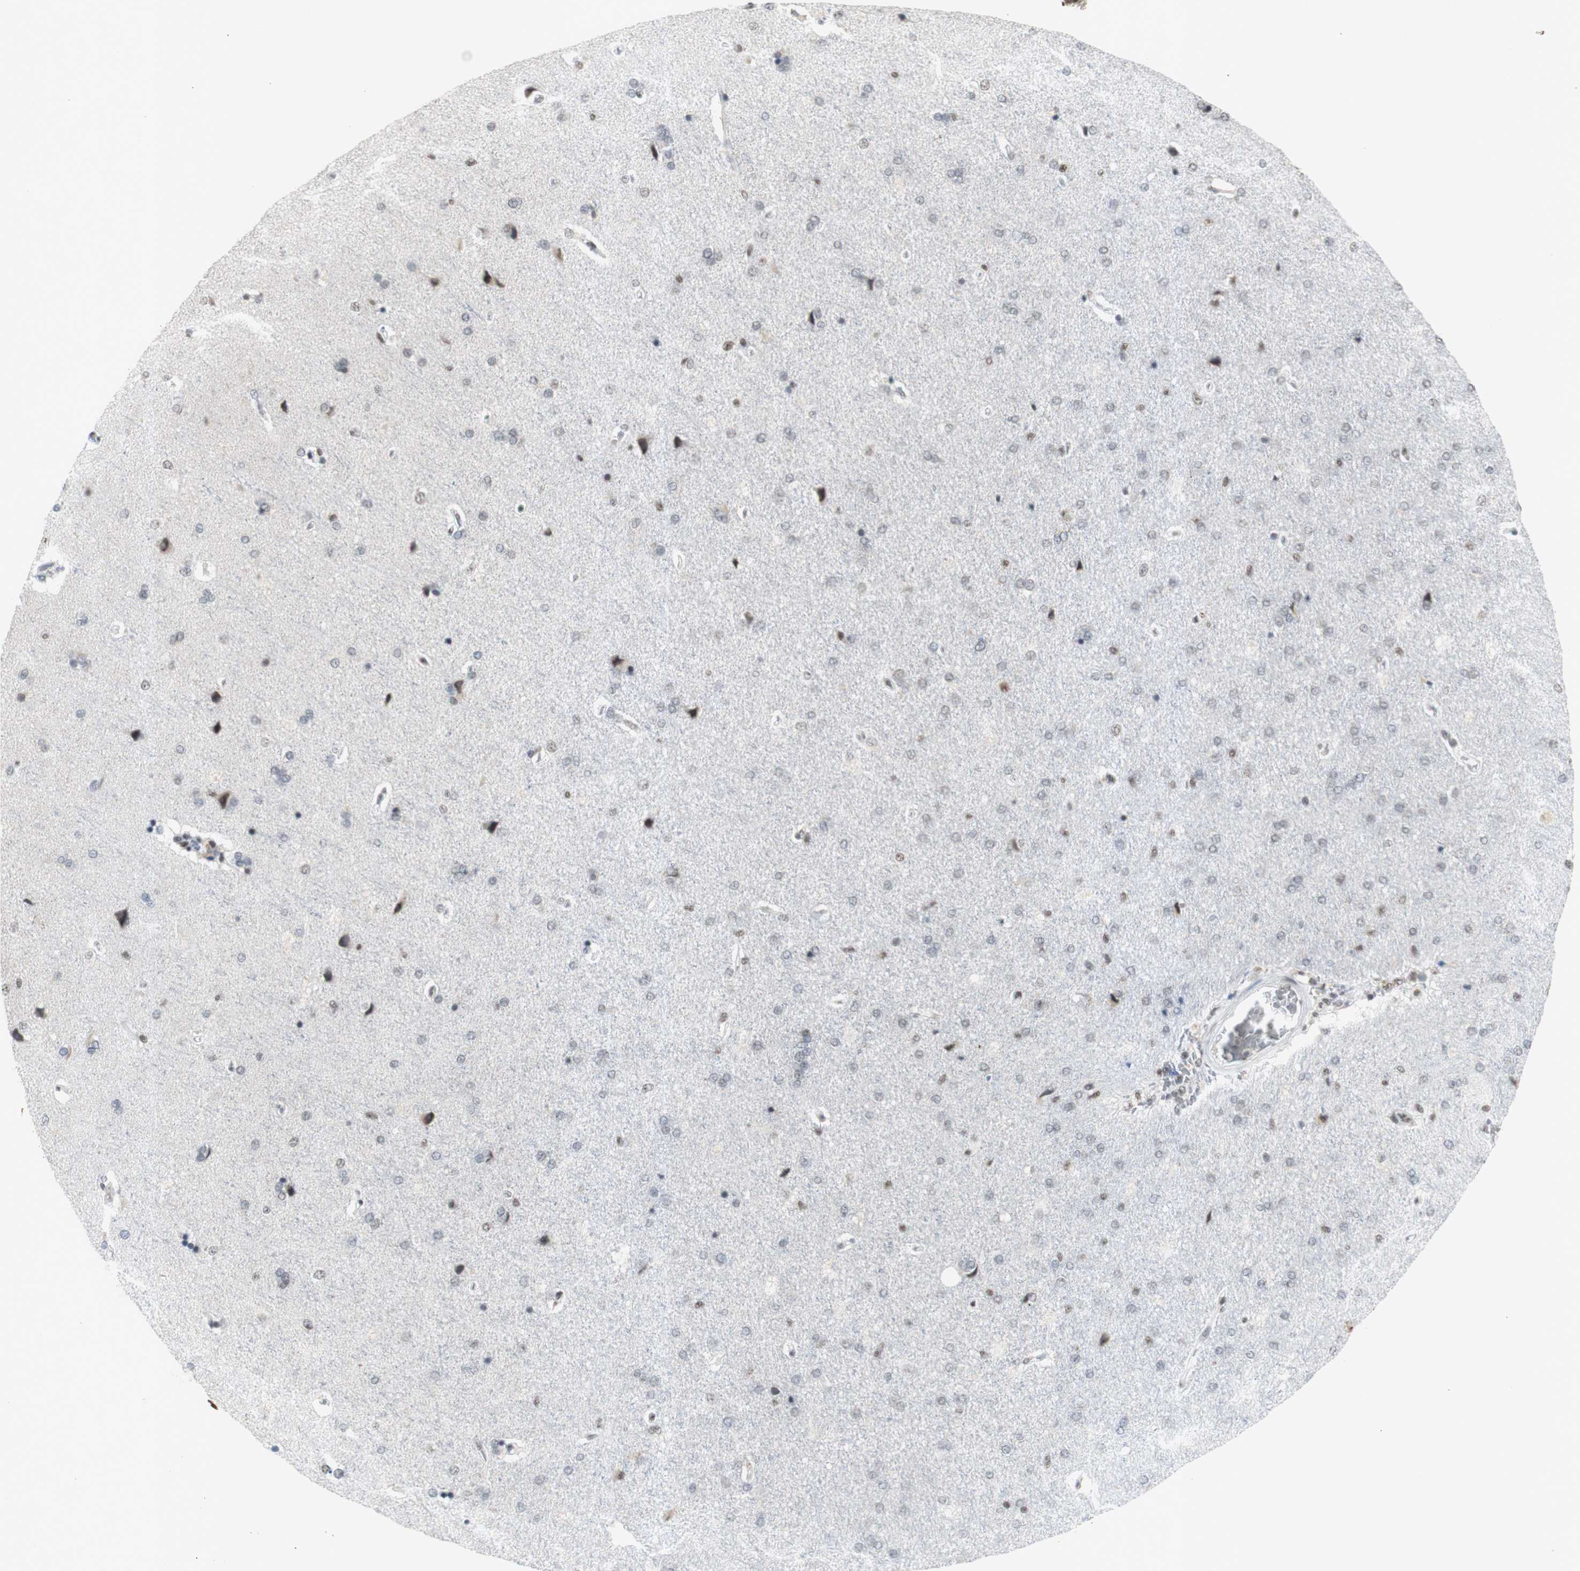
{"staining": {"intensity": "moderate", "quantity": ">75%", "location": "nuclear"}, "tissue": "cerebral cortex", "cell_type": "Endothelial cells", "image_type": "normal", "snomed": [{"axis": "morphology", "description": "Normal tissue, NOS"}, {"axis": "topography", "description": "Cerebral cortex"}], "caption": "Immunohistochemistry micrograph of benign cerebral cortex stained for a protein (brown), which shows medium levels of moderate nuclear expression in about >75% of endothelial cells.", "gene": "SNRPB", "patient": {"sex": "male", "age": 62}}